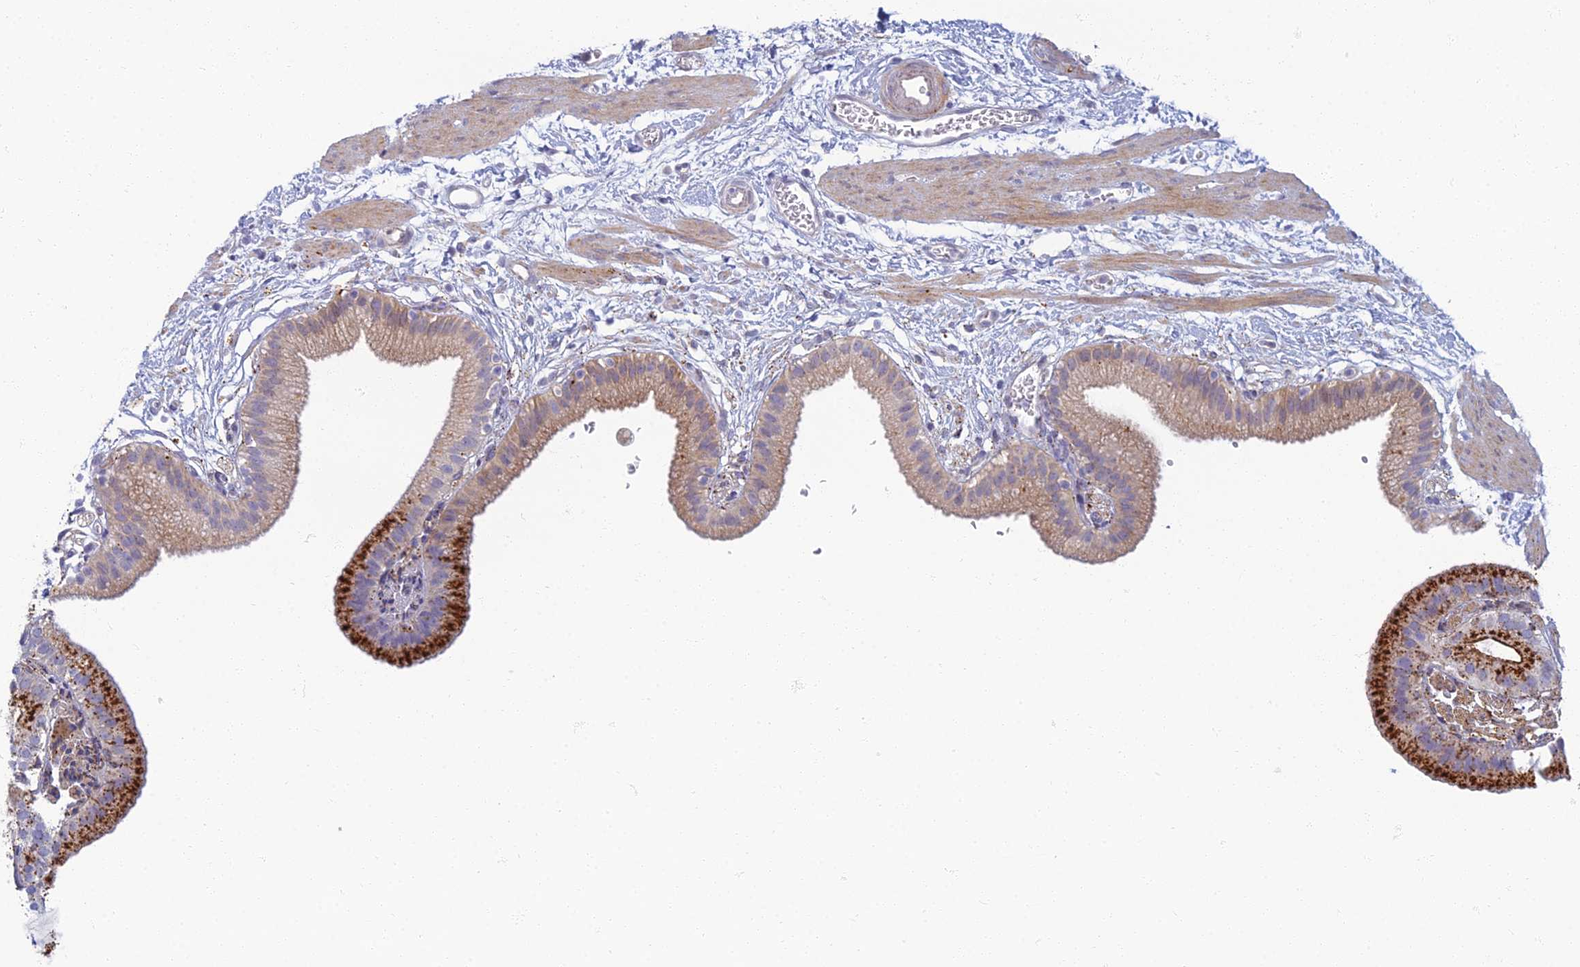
{"staining": {"intensity": "strong", "quantity": "<25%", "location": "cytoplasmic/membranous"}, "tissue": "gallbladder", "cell_type": "Glandular cells", "image_type": "normal", "snomed": [{"axis": "morphology", "description": "Normal tissue, NOS"}, {"axis": "topography", "description": "Gallbladder"}], "caption": "Strong cytoplasmic/membranous protein expression is identified in approximately <25% of glandular cells in gallbladder.", "gene": "CHMP4B", "patient": {"sex": "male", "age": 55}}